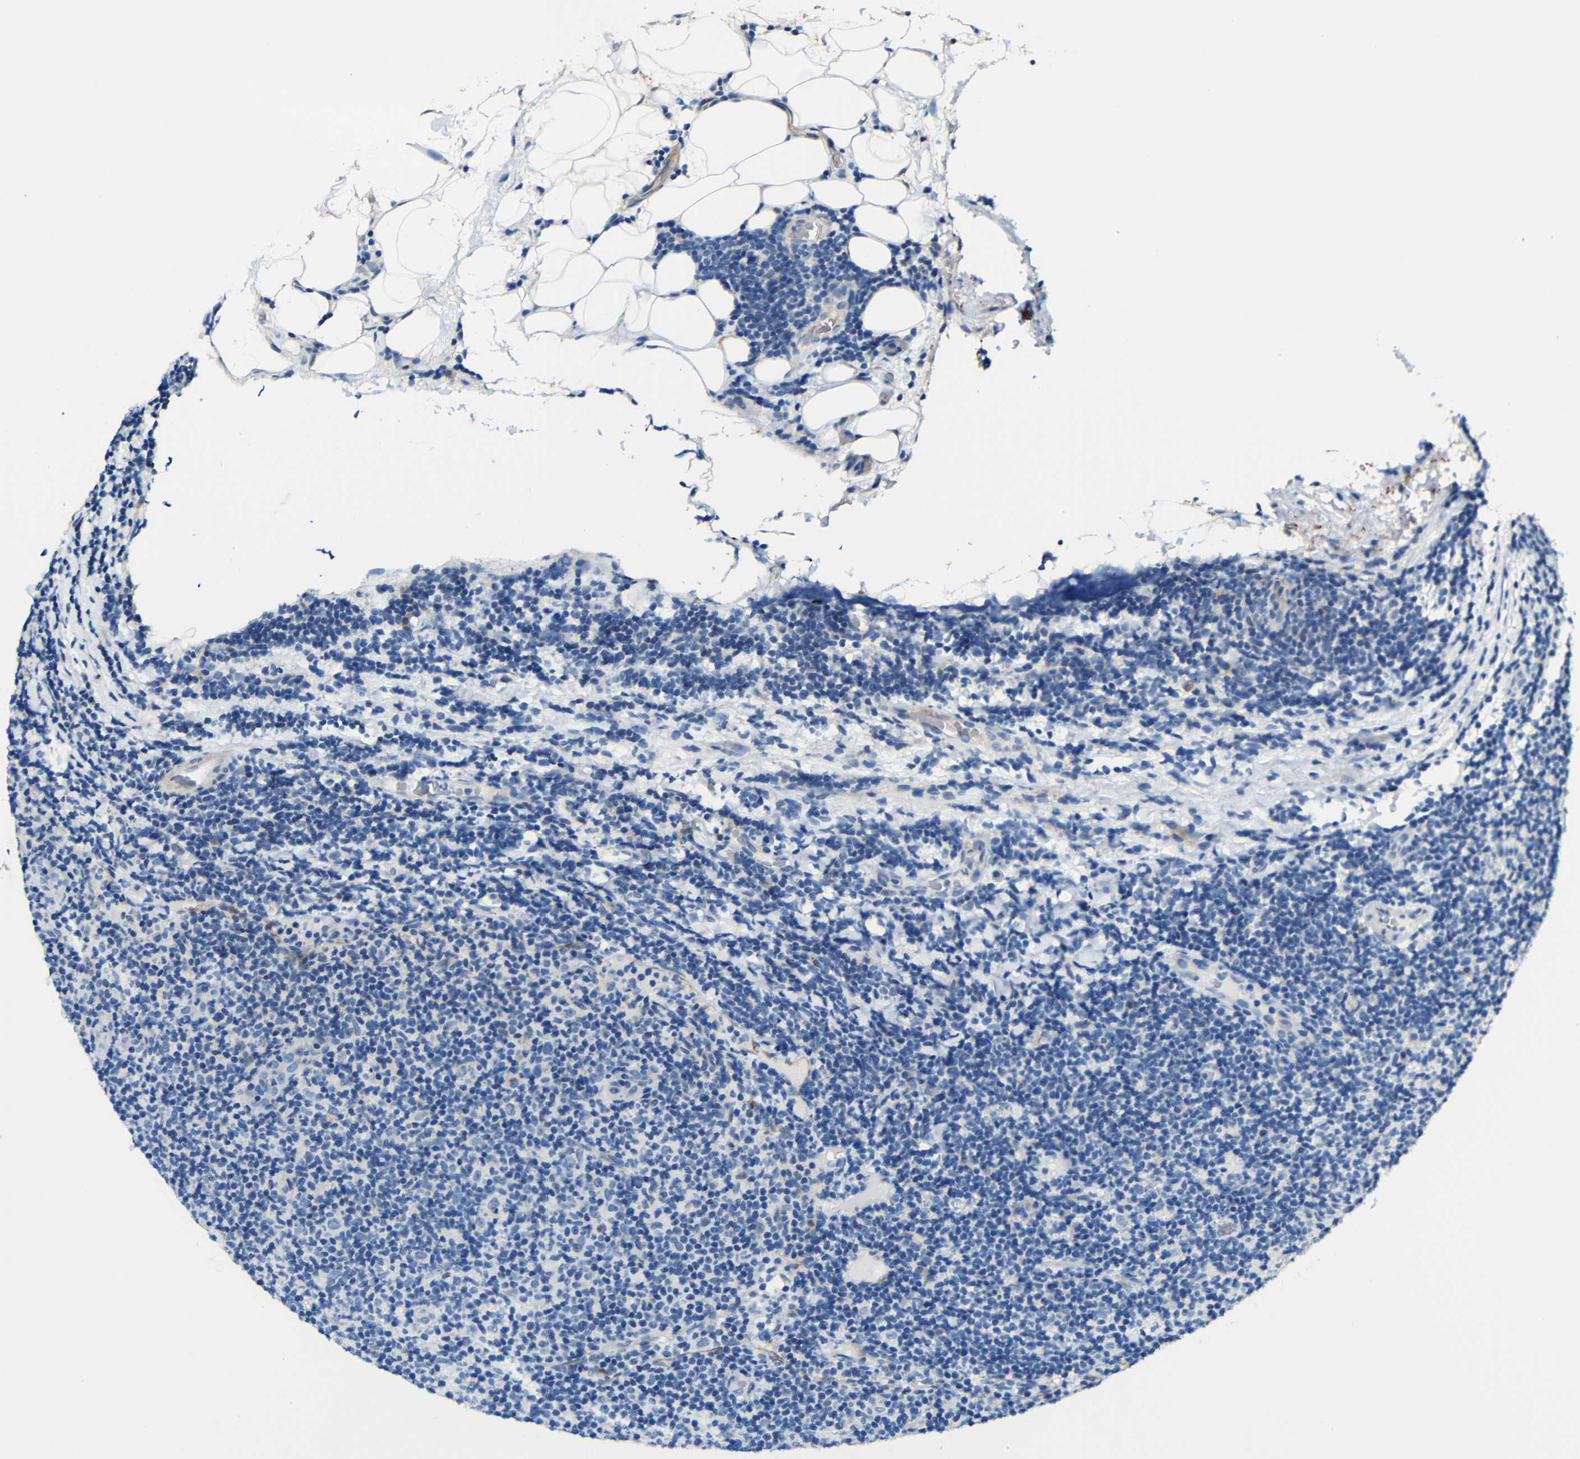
{"staining": {"intensity": "negative", "quantity": "none", "location": "none"}, "tissue": "lymphoma", "cell_type": "Tumor cells", "image_type": "cancer", "snomed": [{"axis": "morphology", "description": "Malignant lymphoma, non-Hodgkin's type, Low grade"}, {"axis": "topography", "description": "Lymph node"}], "caption": "DAB immunohistochemical staining of human lymphoma shows no significant expression in tumor cells. (Stains: DAB IHC with hematoxylin counter stain, Microscopy: brightfield microscopy at high magnification).", "gene": "ACKR2", "patient": {"sex": "male", "age": 83}}